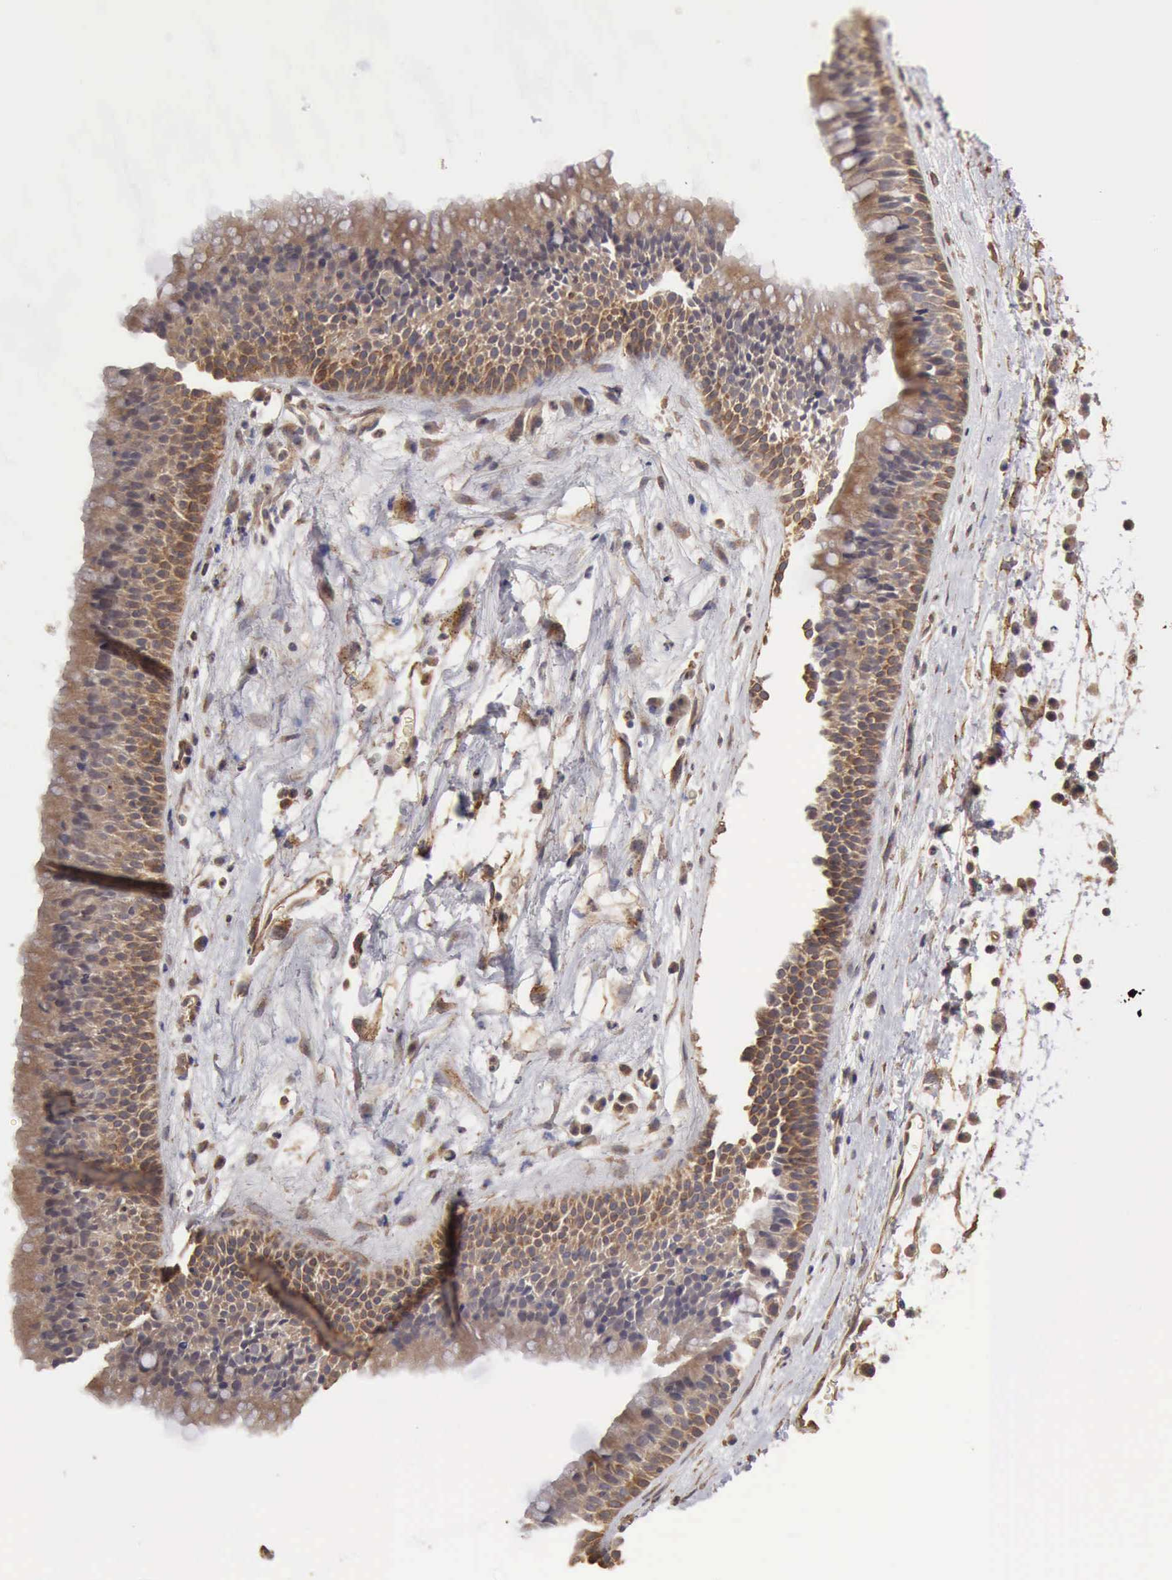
{"staining": {"intensity": "weak", "quantity": "25%-75%", "location": "cytoplasmic/membranous"}, "tissue": "nasopharynx", "cell_type": "Respiratory epithelial cells", "image_type": "normal", "snomed": [{"axis": "morphology", "description": "Normal tissue, NOS"}, {"axis": "topography", "description": "Nasopharynx"}], "caption": "DAB immunohistochemical staining of benign nasopharynx exhibits weak cytoplasmic/membranous protein staining in about 25%-75% of respiratory epithelial cells.", "gene": "BMX", "patient": {"sex": "male", "age": 13}}